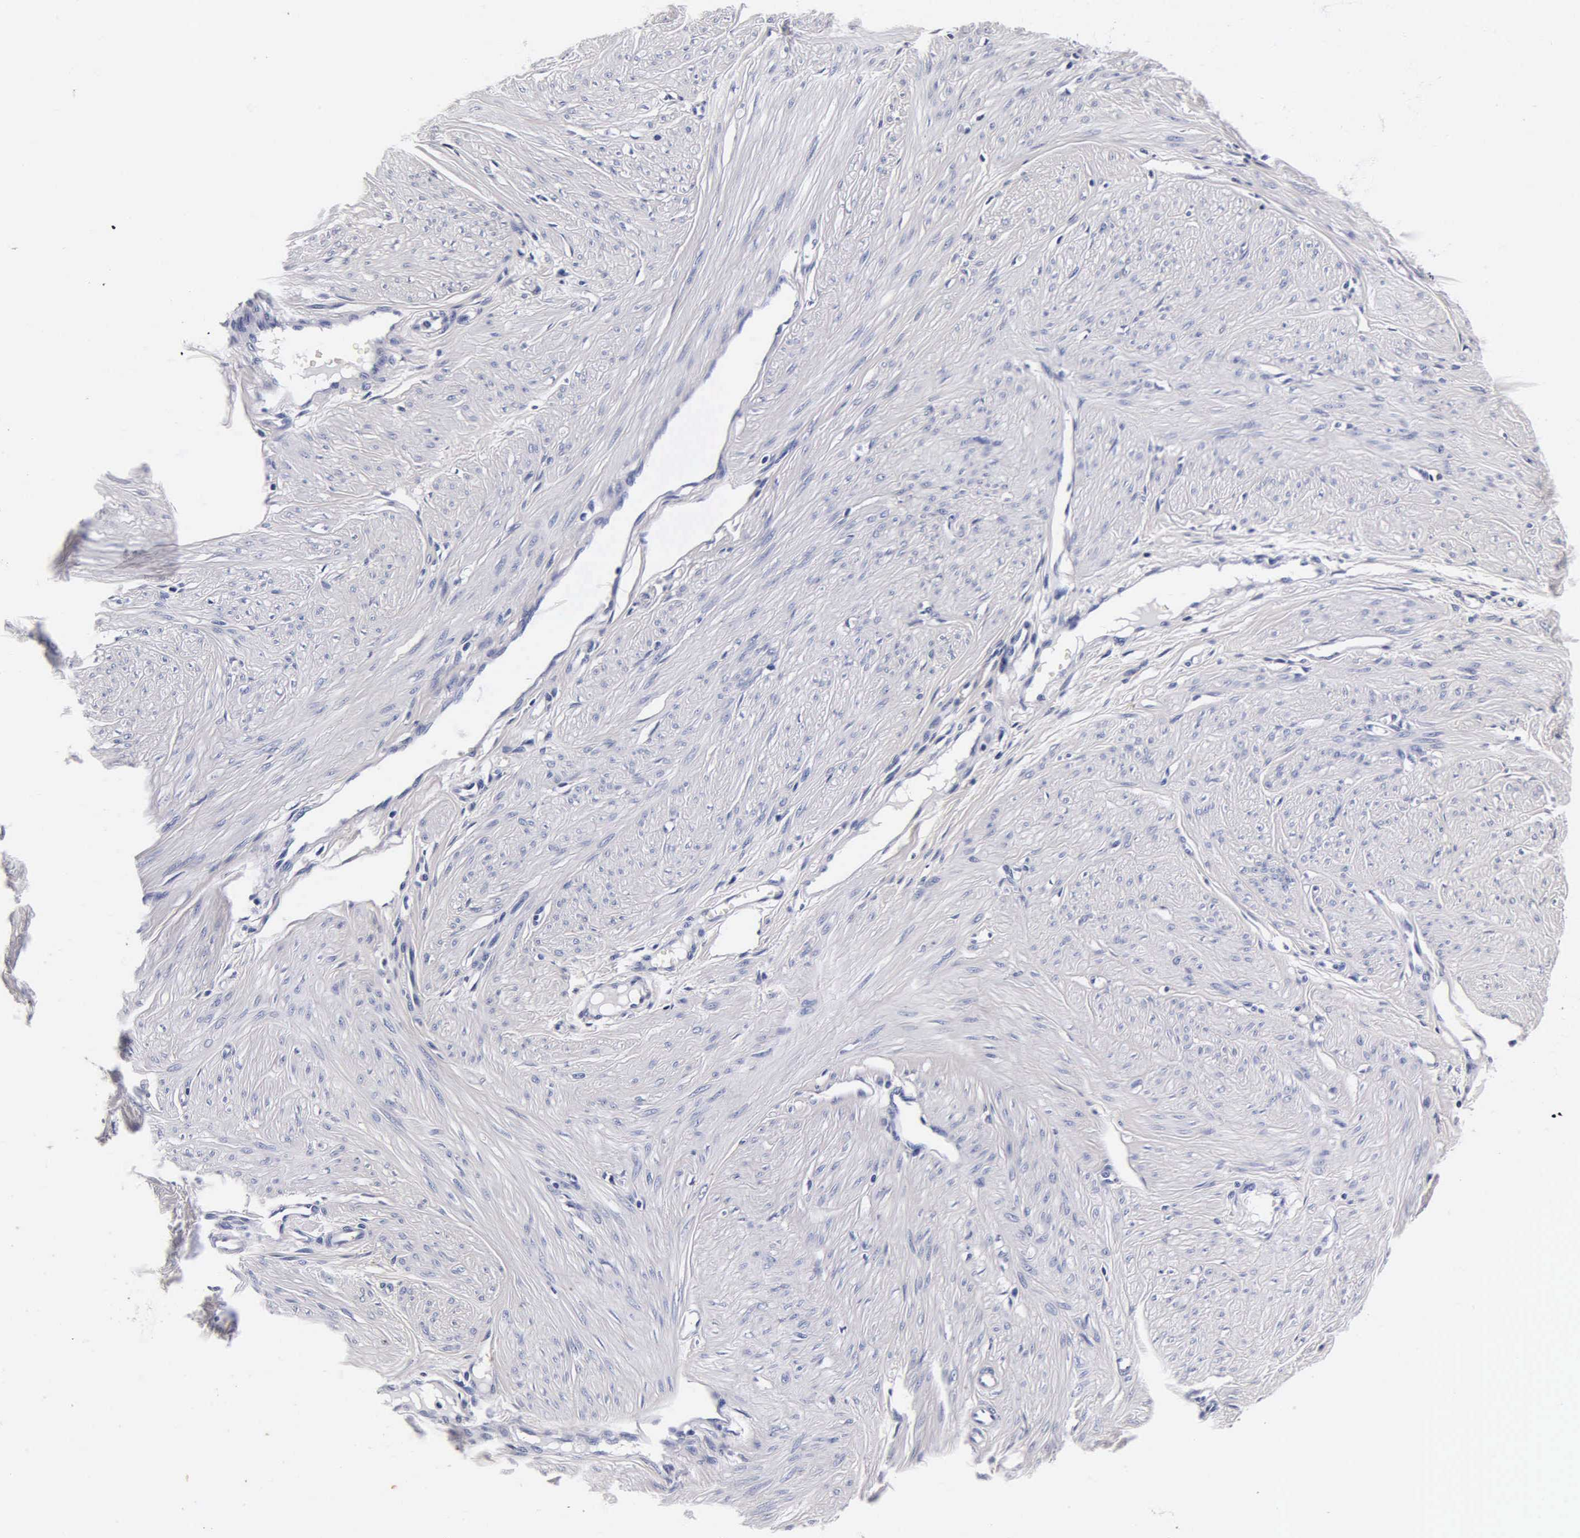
{"staining": {"intensity": "negative", "quantity": "none", "location": "none"}, "tissue": "smooth muscle", "cell_type": "Smooth muscle cells", "image_type": "normal", "snomed": [{"axis": "morphology", "description": "Normal tissue, NOS"}, {"axis": "topography", "description": "Uterus"}], "caption": "This is an immunohistochemistry (IHC) histopathology image of unremarkable human smooth muscle. There is no expression in smooth muscle cells.", "gene": "MB", "patient": {"sex": "female", "age": 45}}